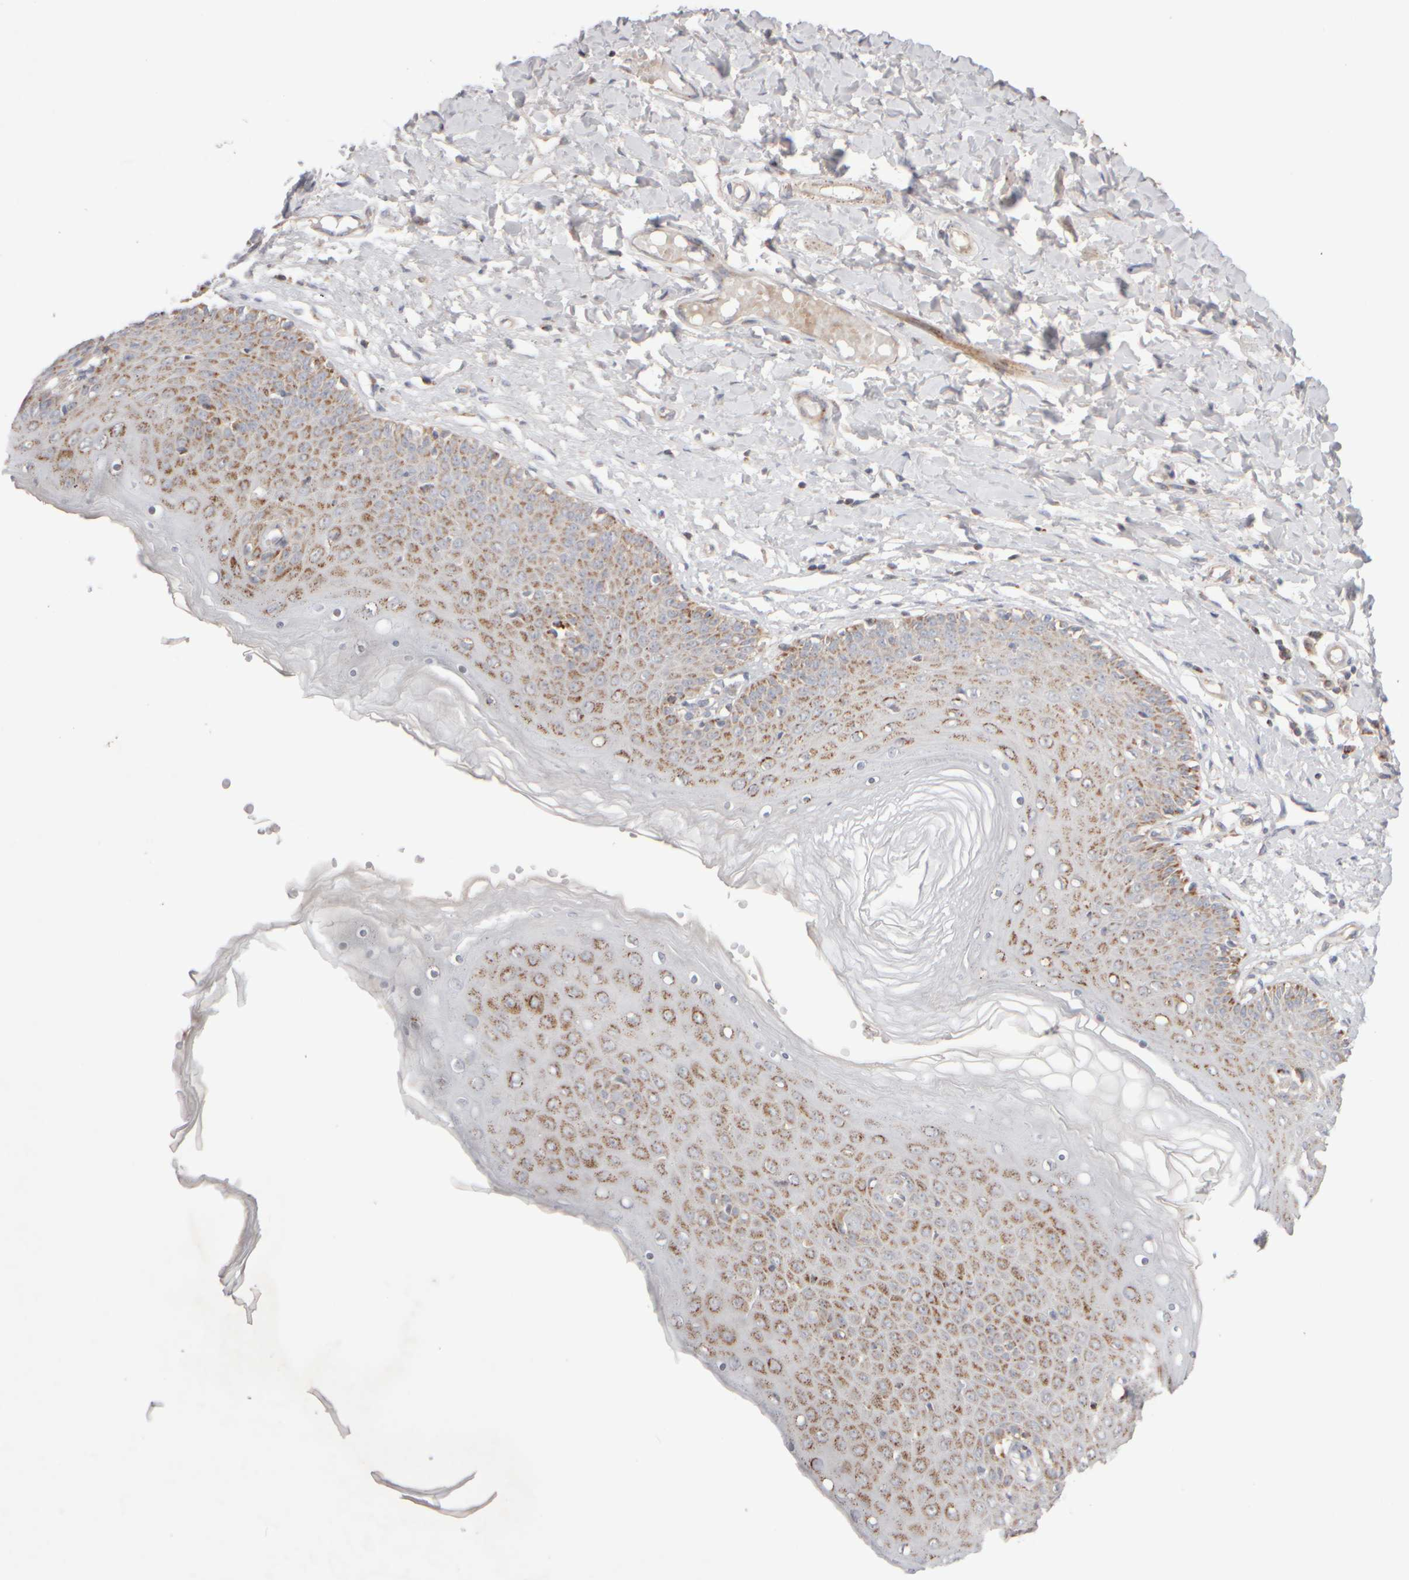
{"staining": {"intensity": "moderate", "quantity": ">75%", "location": "cytoplasmic/membranous"}, "tissue": "skin", "cell_type": "Epidermal cells", "image_type": "normal", "snomed": [{"axis": "morphology", "description": "Normal tissue, NOS"}, {"axis": "topography", "description": "Vulva"}], "caption": "Moderate cytoplasmic/membranous expression for a protein is identified in about >75% of epidermal cells of unremarkable skin using immunohistochemistry (IHC).", "gene": "CHADL", "patient": {"sex": "female", "age": 66}}